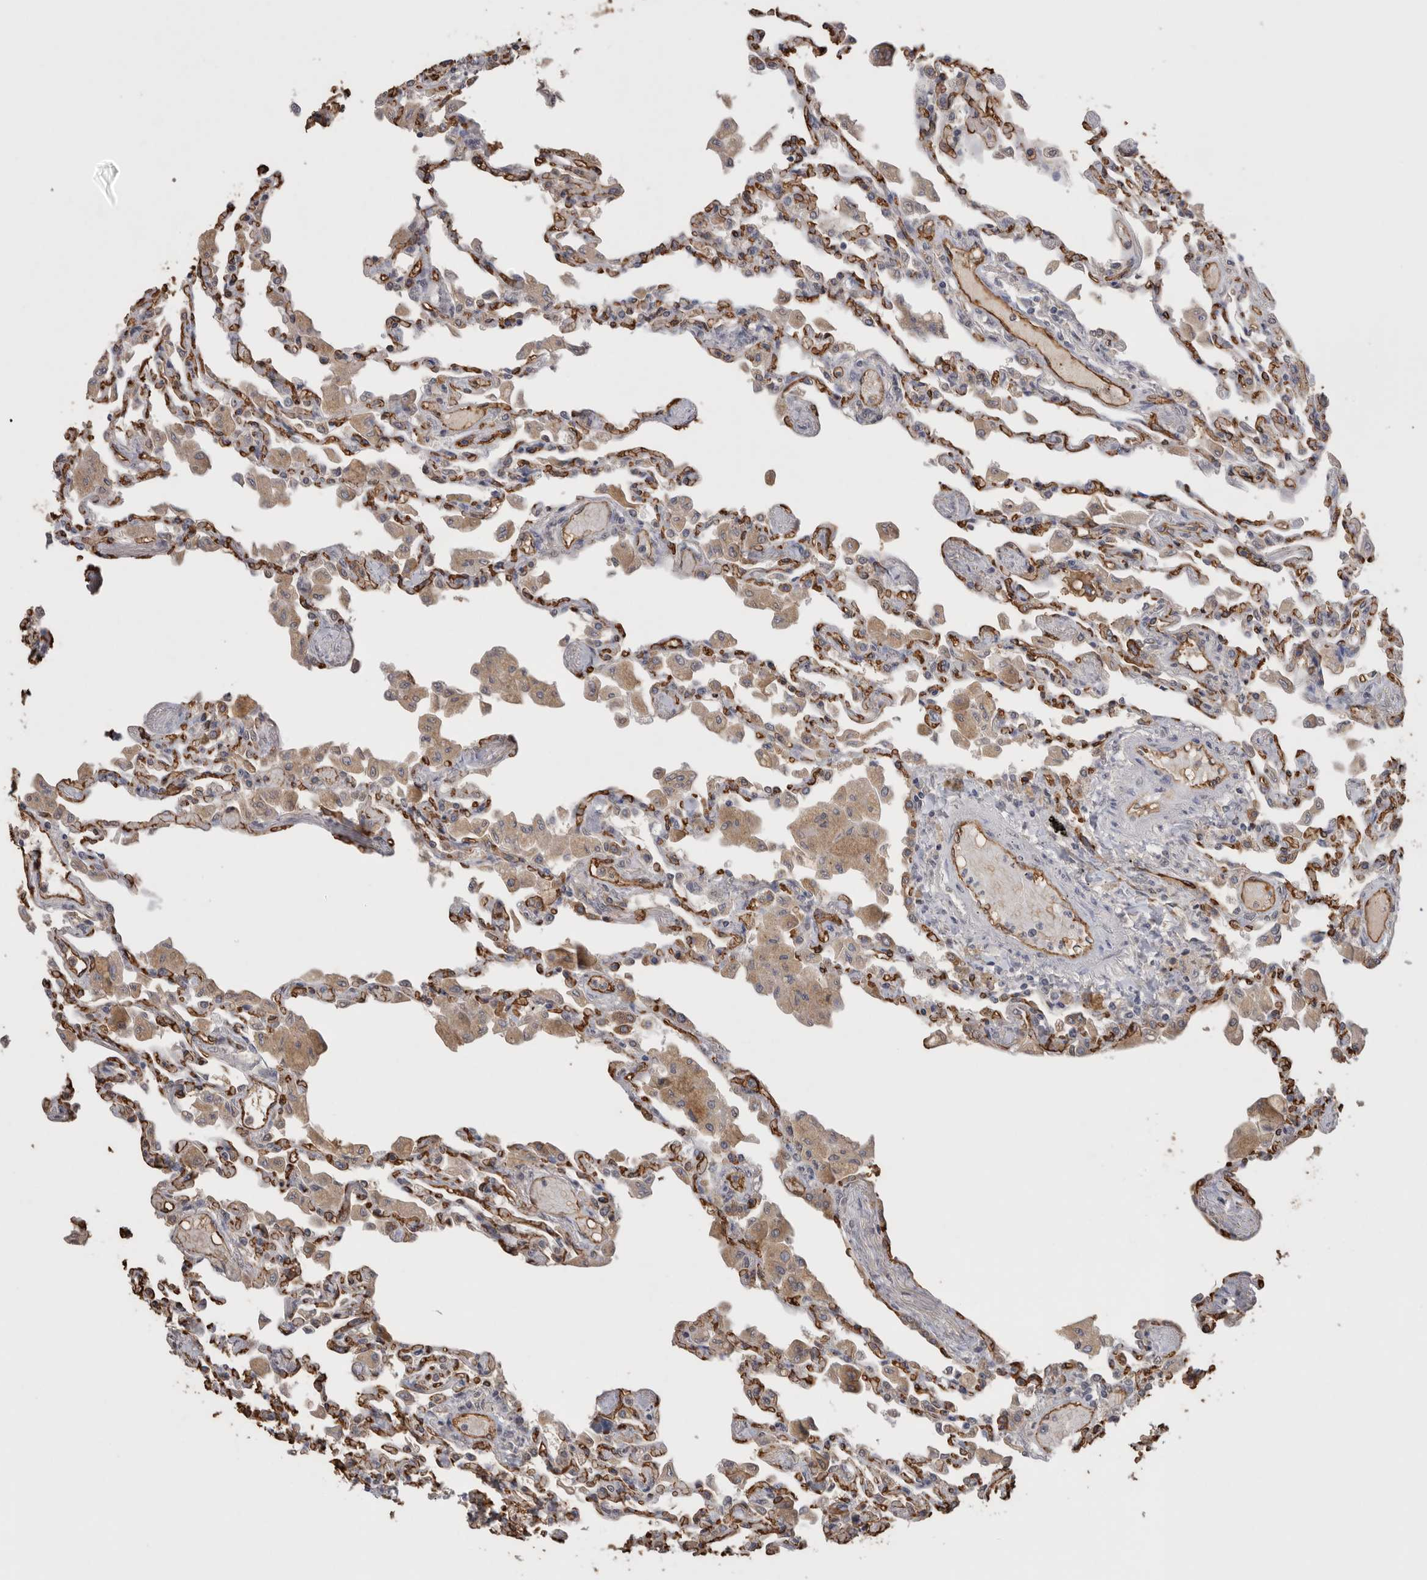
{"staining": {"intensity": "negative", "quantity": "none", "location": "none"}, "tissue": "lung", "cell_type": "Alveolar cells", "image_type": "normal", "snomed": [{"axis": "morphology", "description": "Normal tissue, NOS"}, {"axis": "topography", "description": "Bronchus"}, {"axis": "topography", "description": "Lung"}], "caption": "IHC micrograph of benign lung: human lung stained with DAB demonstrates no significant protein positivity in alveolar cells. (Brightfield microscopy of DAB (3,3'-diaminobenzidine) IHC at high magnification).", "gene": "IL27", "patient": {"sex": "female", "age": 49}}